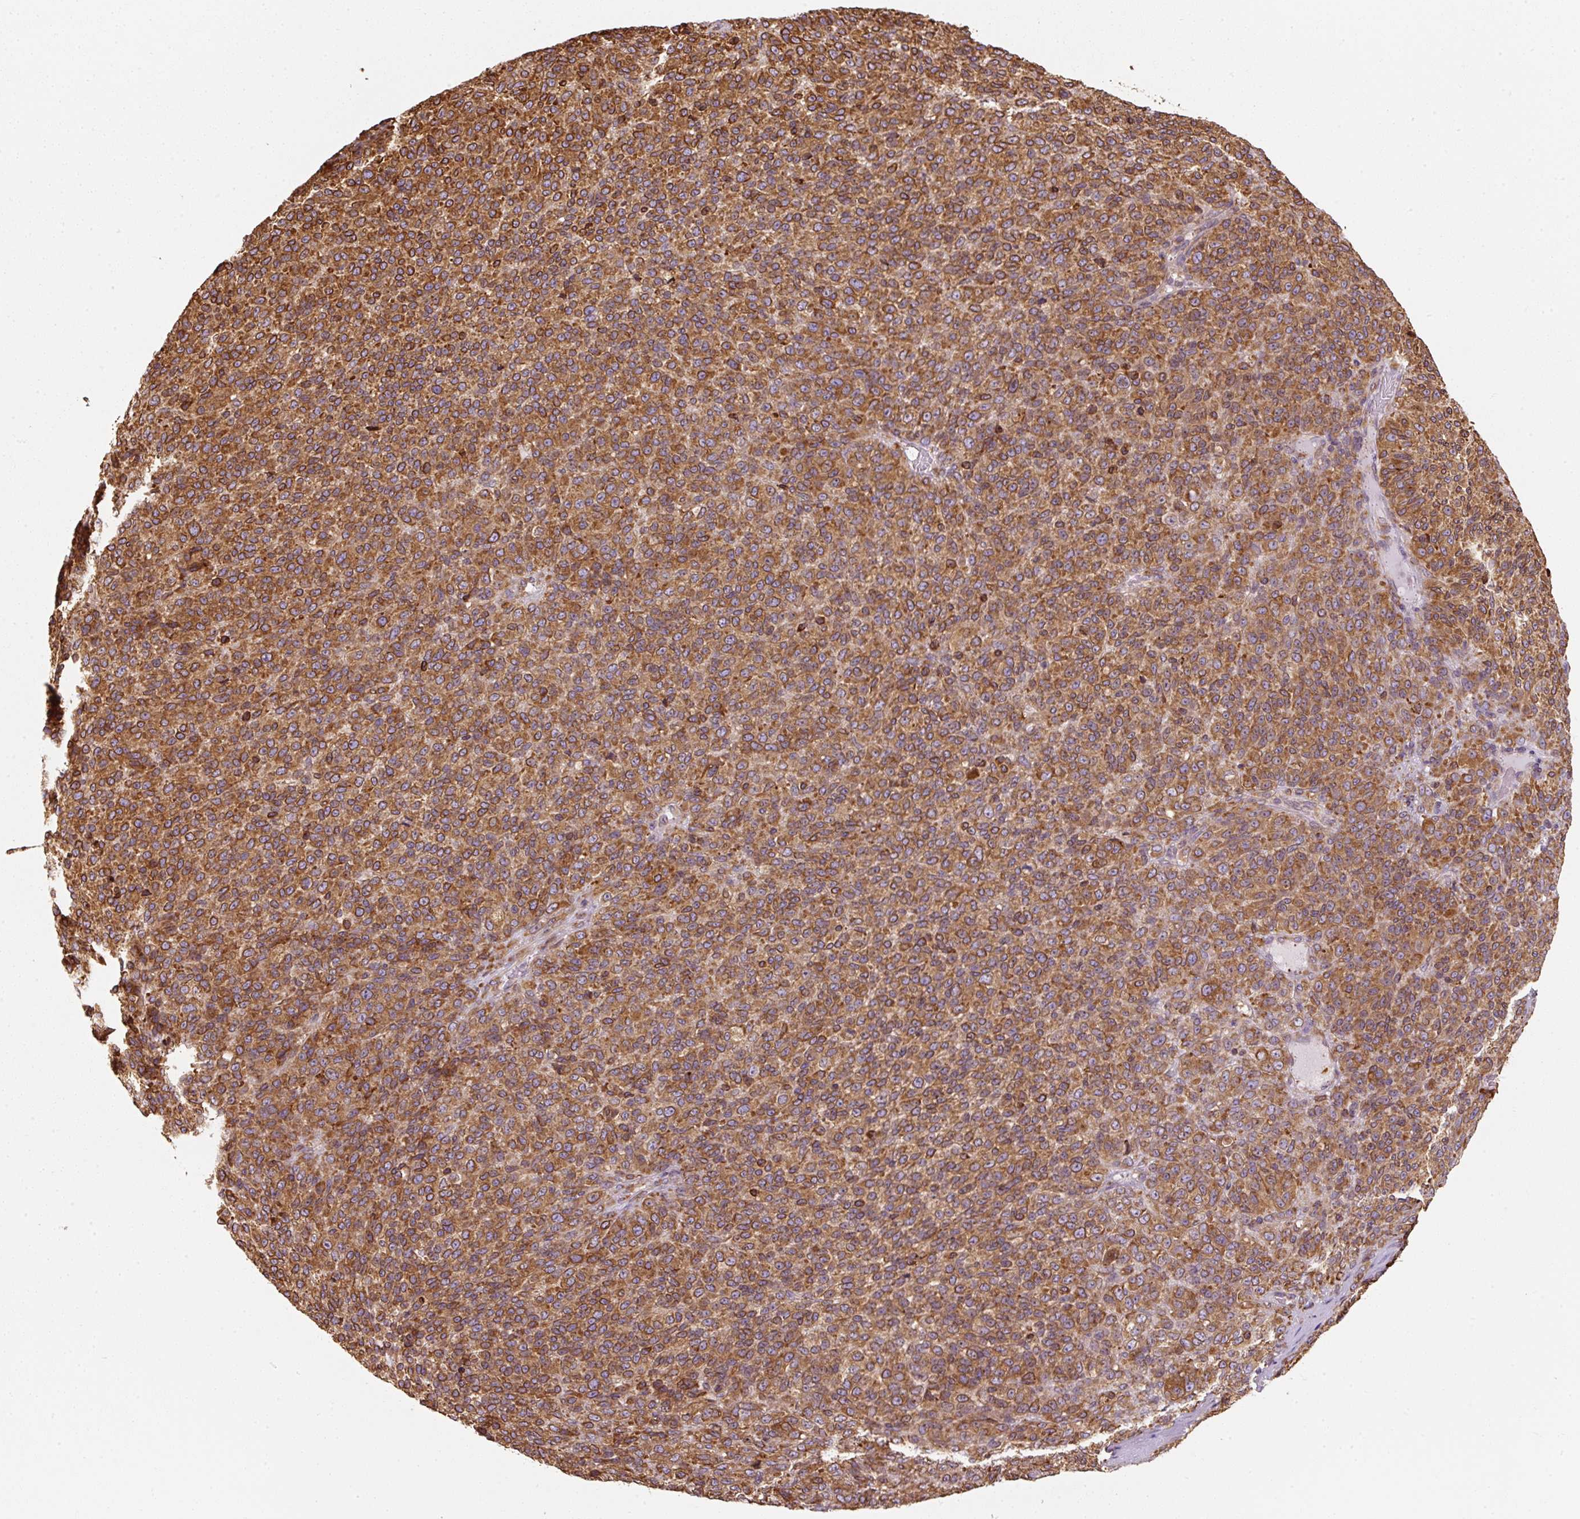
{"staining": {"intensity": "moderate", "quantity": ">75%", "location": "cytoplasmic/membranous"}, "tissue": "melanoma", "cell_type": "Tumor cells", "image_type": "cancer", "snomed": [{"axis": "morphology", "description": "Malignant melanoma, Metastatic site"}, {"axis": "topography", "description": "Brain"}], "caption": "Immunohistochemistry micrograph of human malignant melanoma (metastatic site) stained for a protein (brown), which exhibits medium levels of moderate cytoplasmic/membranous staining in approximately >75% of tumor cells.", "gene": "PRKCSH", "patient": {"sex": "female", "age": 56}}